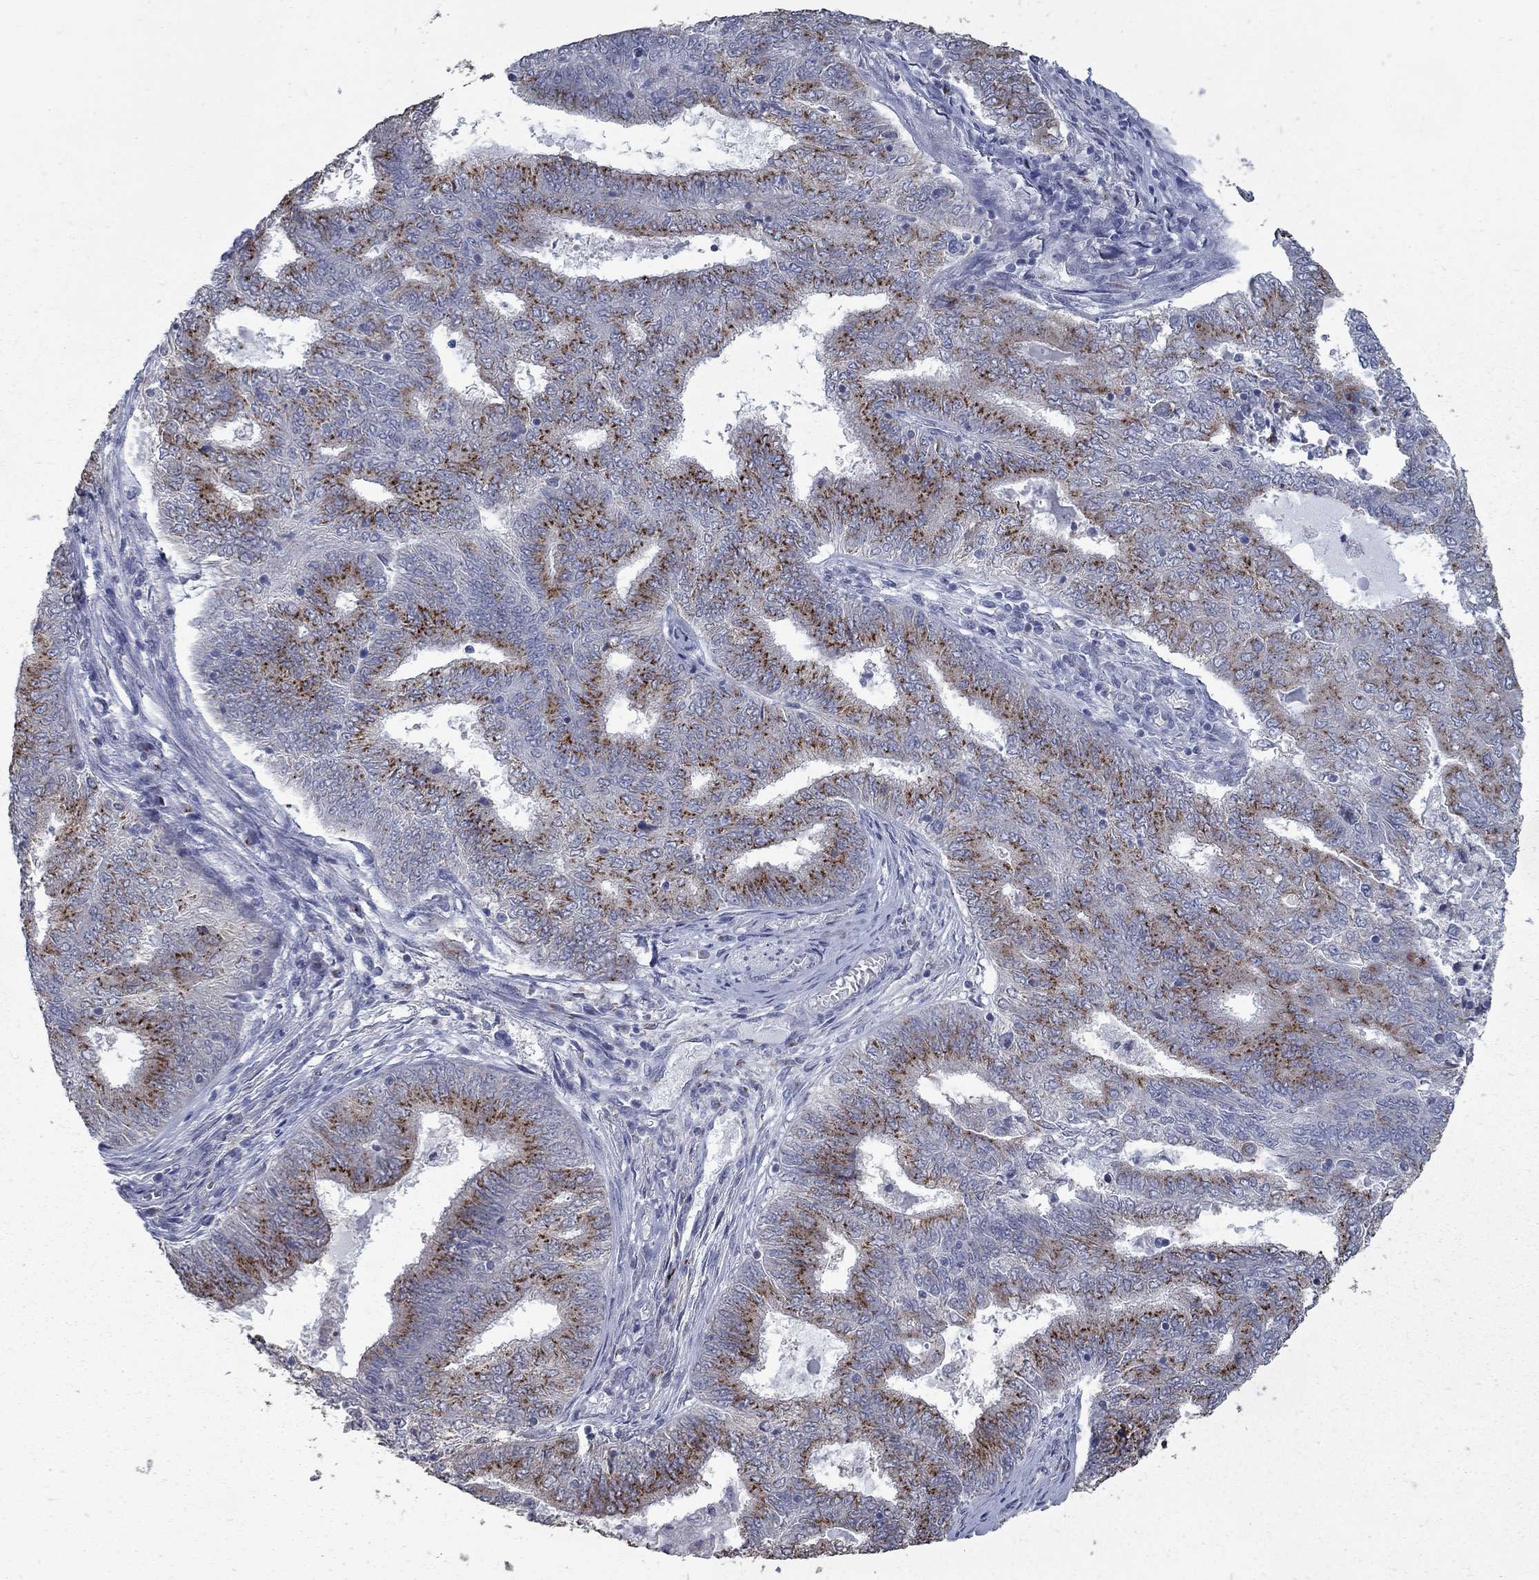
{"staining": {"intensity": "strong", "quantity": "25%-75%", "location": "cytoplasmic/membranous"}, "tissue": "endometrial cancer", "cell_type": "Tumor cells", "image_type": "cancer", "snomed": [{"axis": "morphology", "description": "Adenocarcinoma, NOS"}, {"axis": "topography", "description": "Endometrium"}], "caption": "Endometrial cancer stained for a protein shows strong cytoplasmic/membranous positivity in tumor cells. (Stains: DAB in brown, nuclei in blue, Microscopy: brightfield microscopy at high magnification).", "gene": "KIAA0319L", "patient": {"sex": "female", "age": 62}}